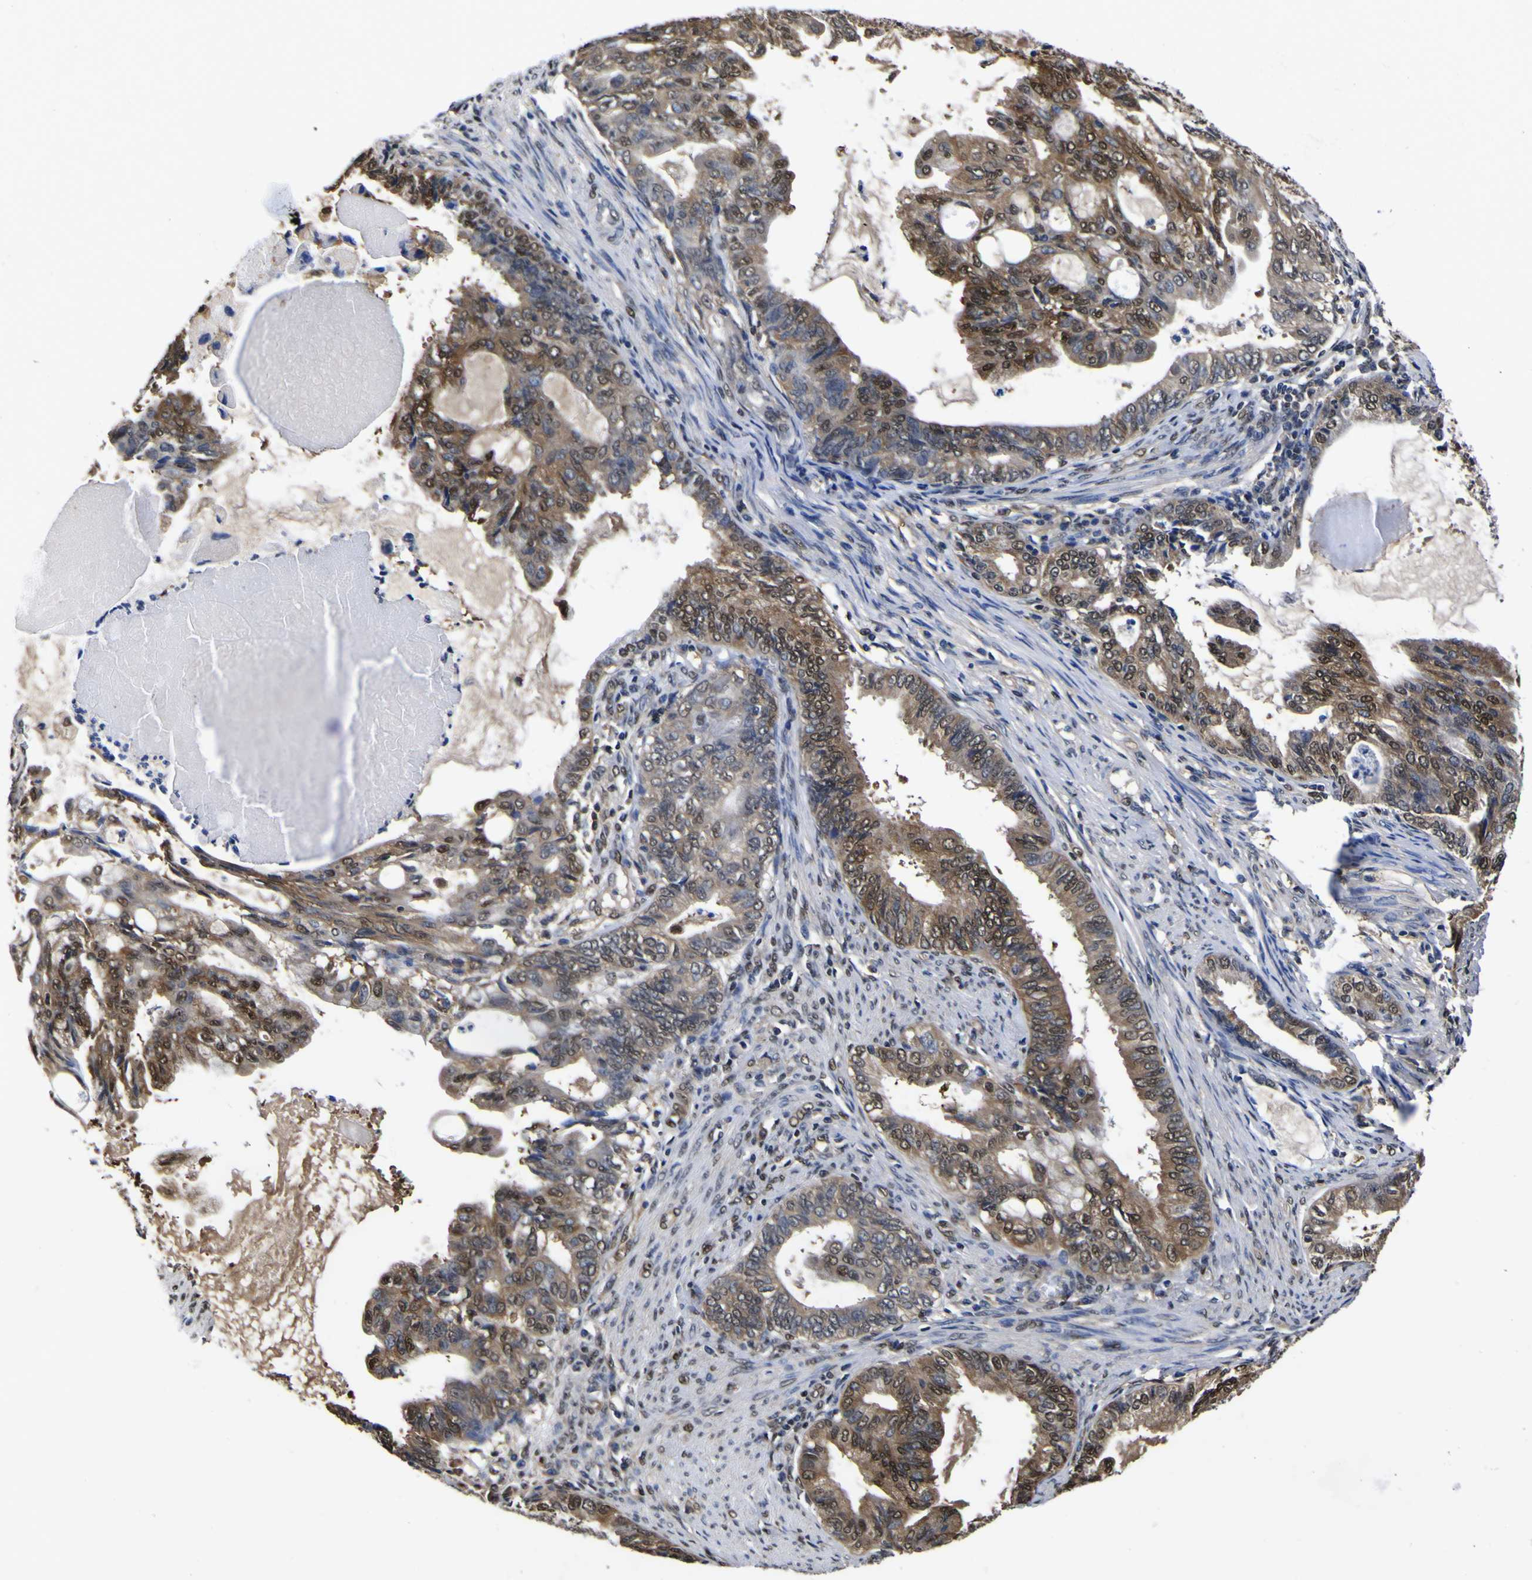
{"staining": {"intensity": "moderate", "quantity": "25%-75%", "location": "cytoplasmic/membranous,nuclear"}, "tissue": "endometrial cancer", "cell_type": "Tumor cells", "image_type": "cancer", "snomed": [{"axis": "morphology", "description": "Adenocarcinoma, NOS"}, {"axis": "topography", "description": "Endometrium"}], "caption": "The immunohistochemical stain labels moderate cytoplasmic/membranous and nuclear staining in tumor cells of adenocarcinoma (endometrial) tissue.", "gene": "FAM110B", "patient": {"sex": "female", "age": 86}}